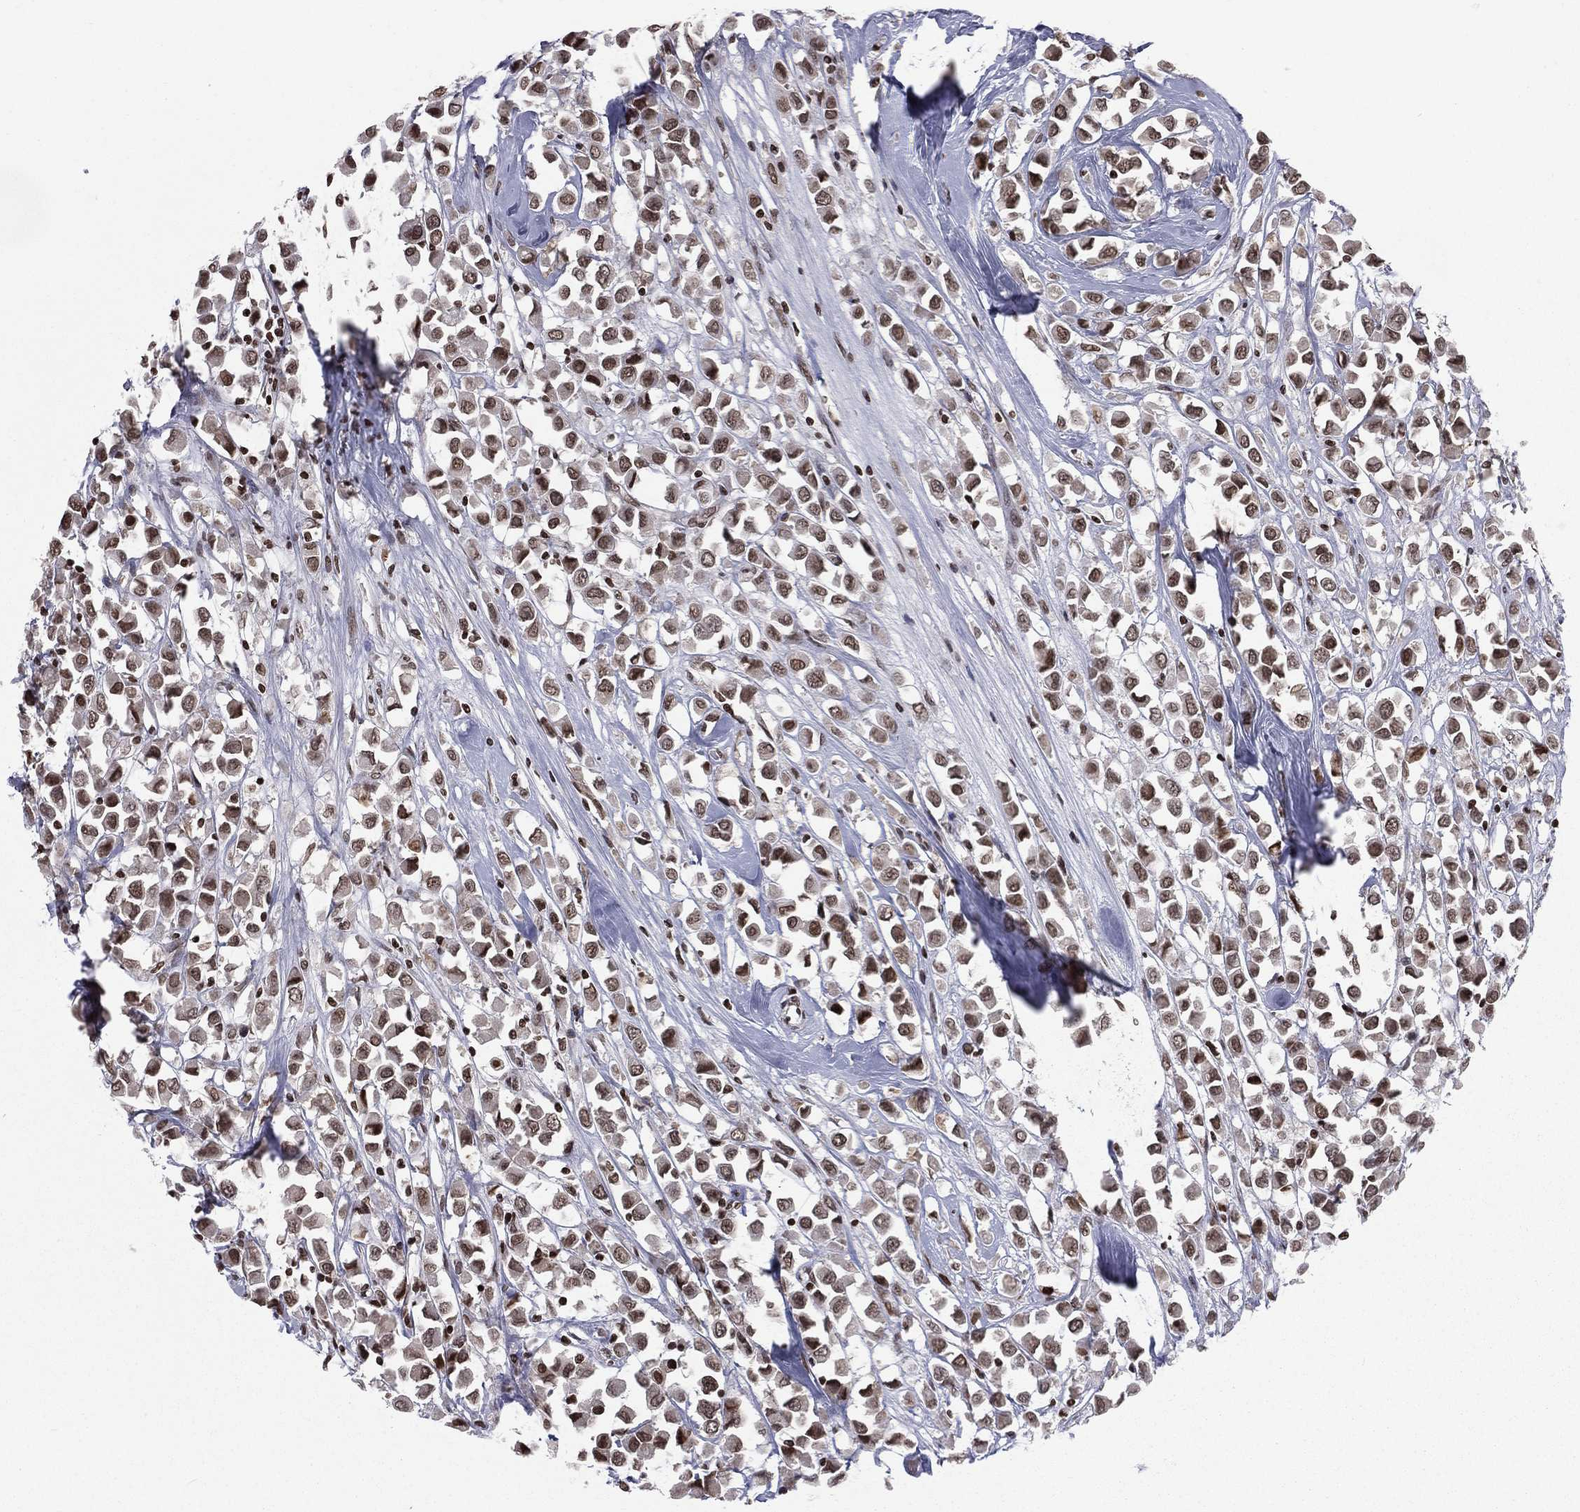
{"staining": {"intensity": "strong", "quantity": "25%-75%", "location": "nuclear"}, "tissue": "breast cancer", "cell_type": "Tumor cells", "image_type": "cancer", "snomed": [{"axis": "morphology", "description": "Duct carcinoma"}, {"axis": "topography", "description": "Breast"}], "caption": "High-power microscopy captured an immunohistochemistry (IHC) histopathology image of invasive ductal carcinoma (breast), revealing strong nuclear positivity in approximately 25%-75% of tumor cells. (Stains: DAB (3,3'-diaminobenzidine) in brown, nuclei in blue, Microscopy: brightfield microscopy at high magnification).", "gene": "RFX7", "patient": {"sex": "female", "age": 61}}